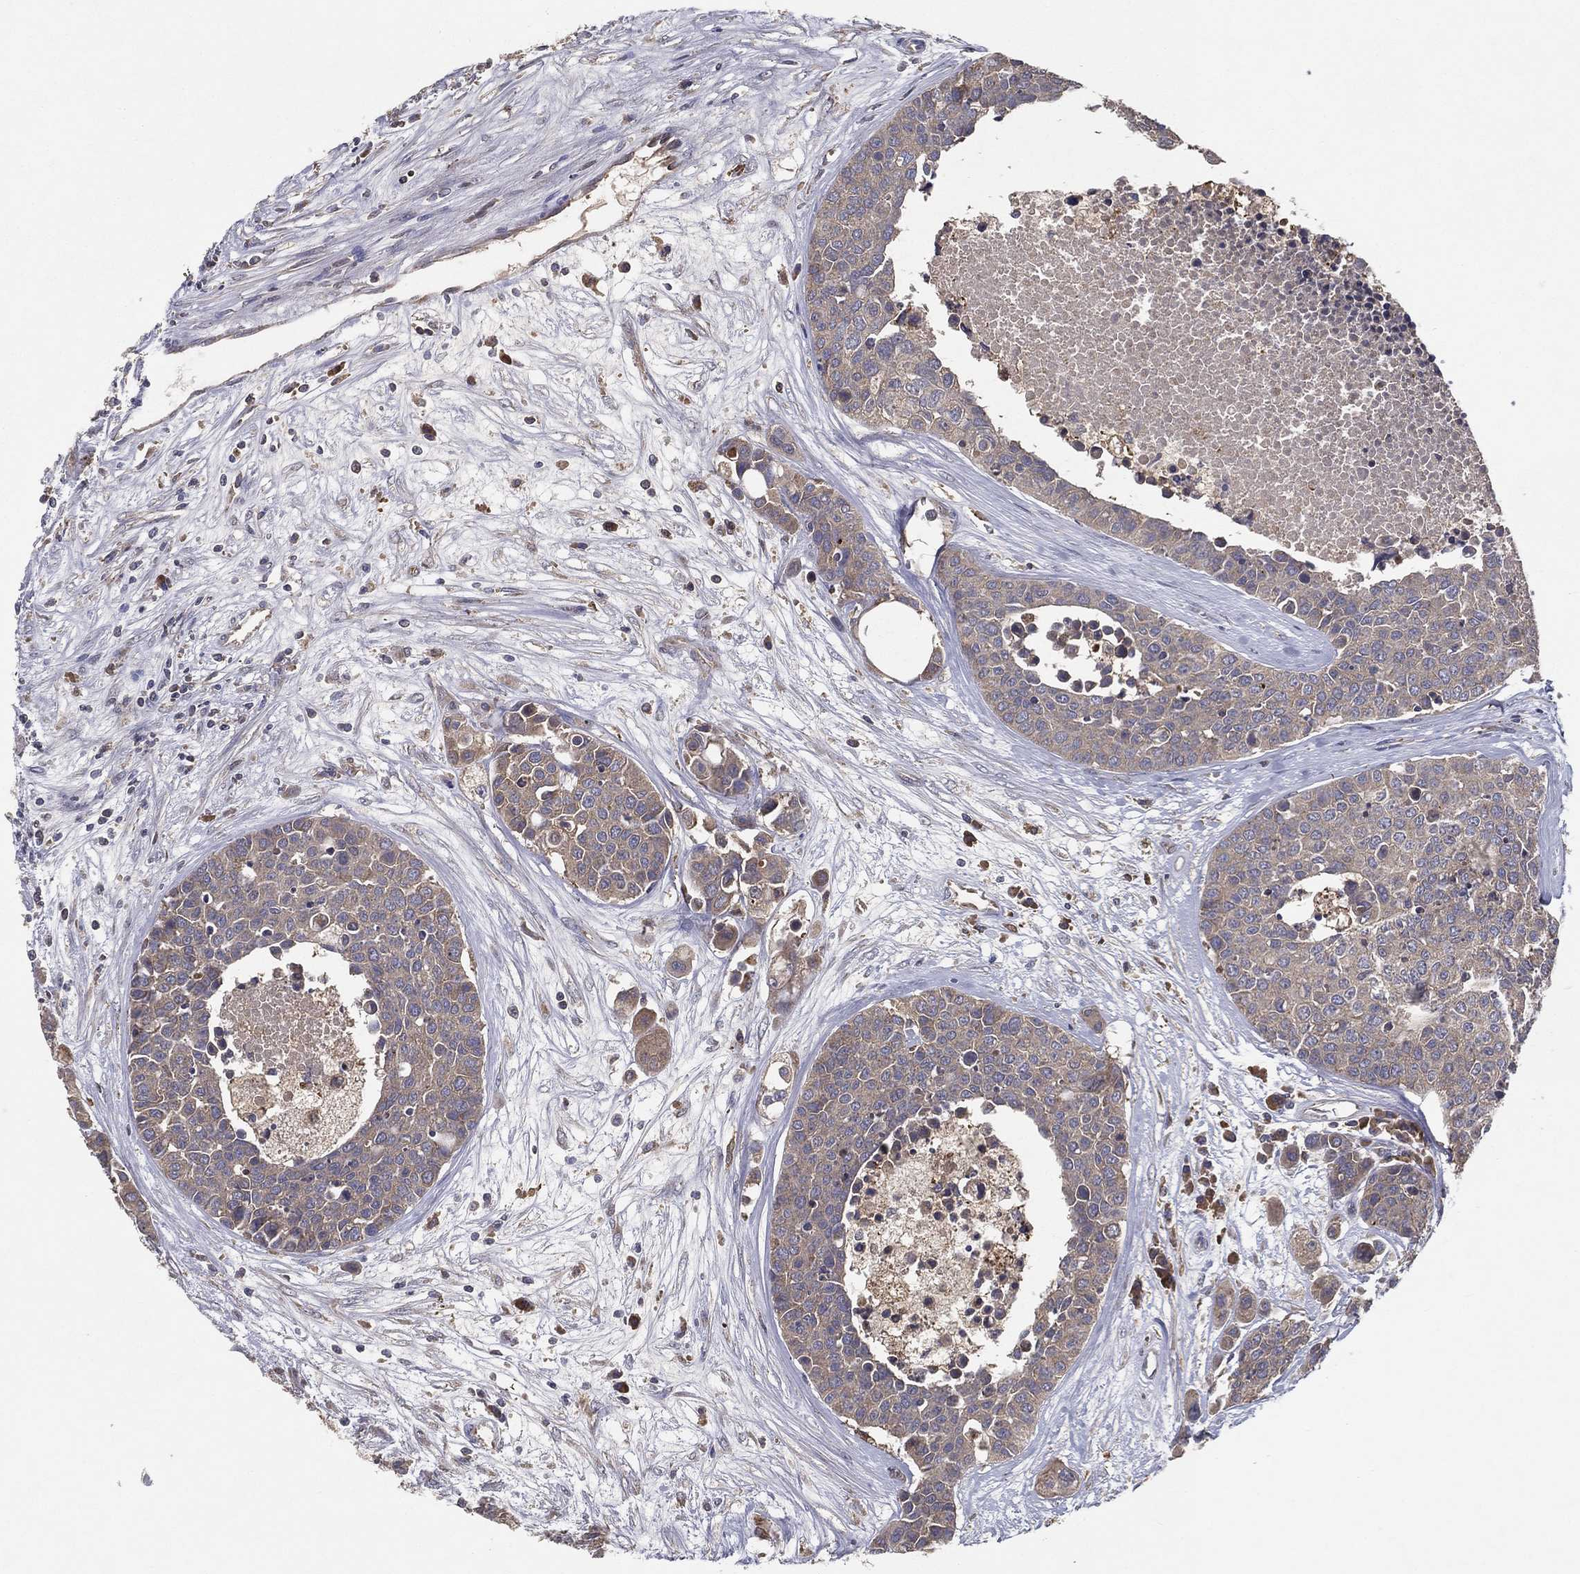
{"staining": {"intensity": "weak", "quantity": "<25%", "location": "cytoplasmic/membranous"}, "tissue": "carcinoid", "cell_type": "Tumor cells", "image_type": "cancer", "snomed": [{"axis": "morphology", "description": "Carcinoid, malignant, NOS"}, {"axis": "topography", "description": "Colon"}], "caption": "Immunohistochemical staining of carcinoid displays no significant expression in tumor cells. (Brightfield microscopy of DAB immunohistochemistry (IHC) at high magnification).", "gene": "MT-ND1", "patient": {"sex": "male", "age": 81}}